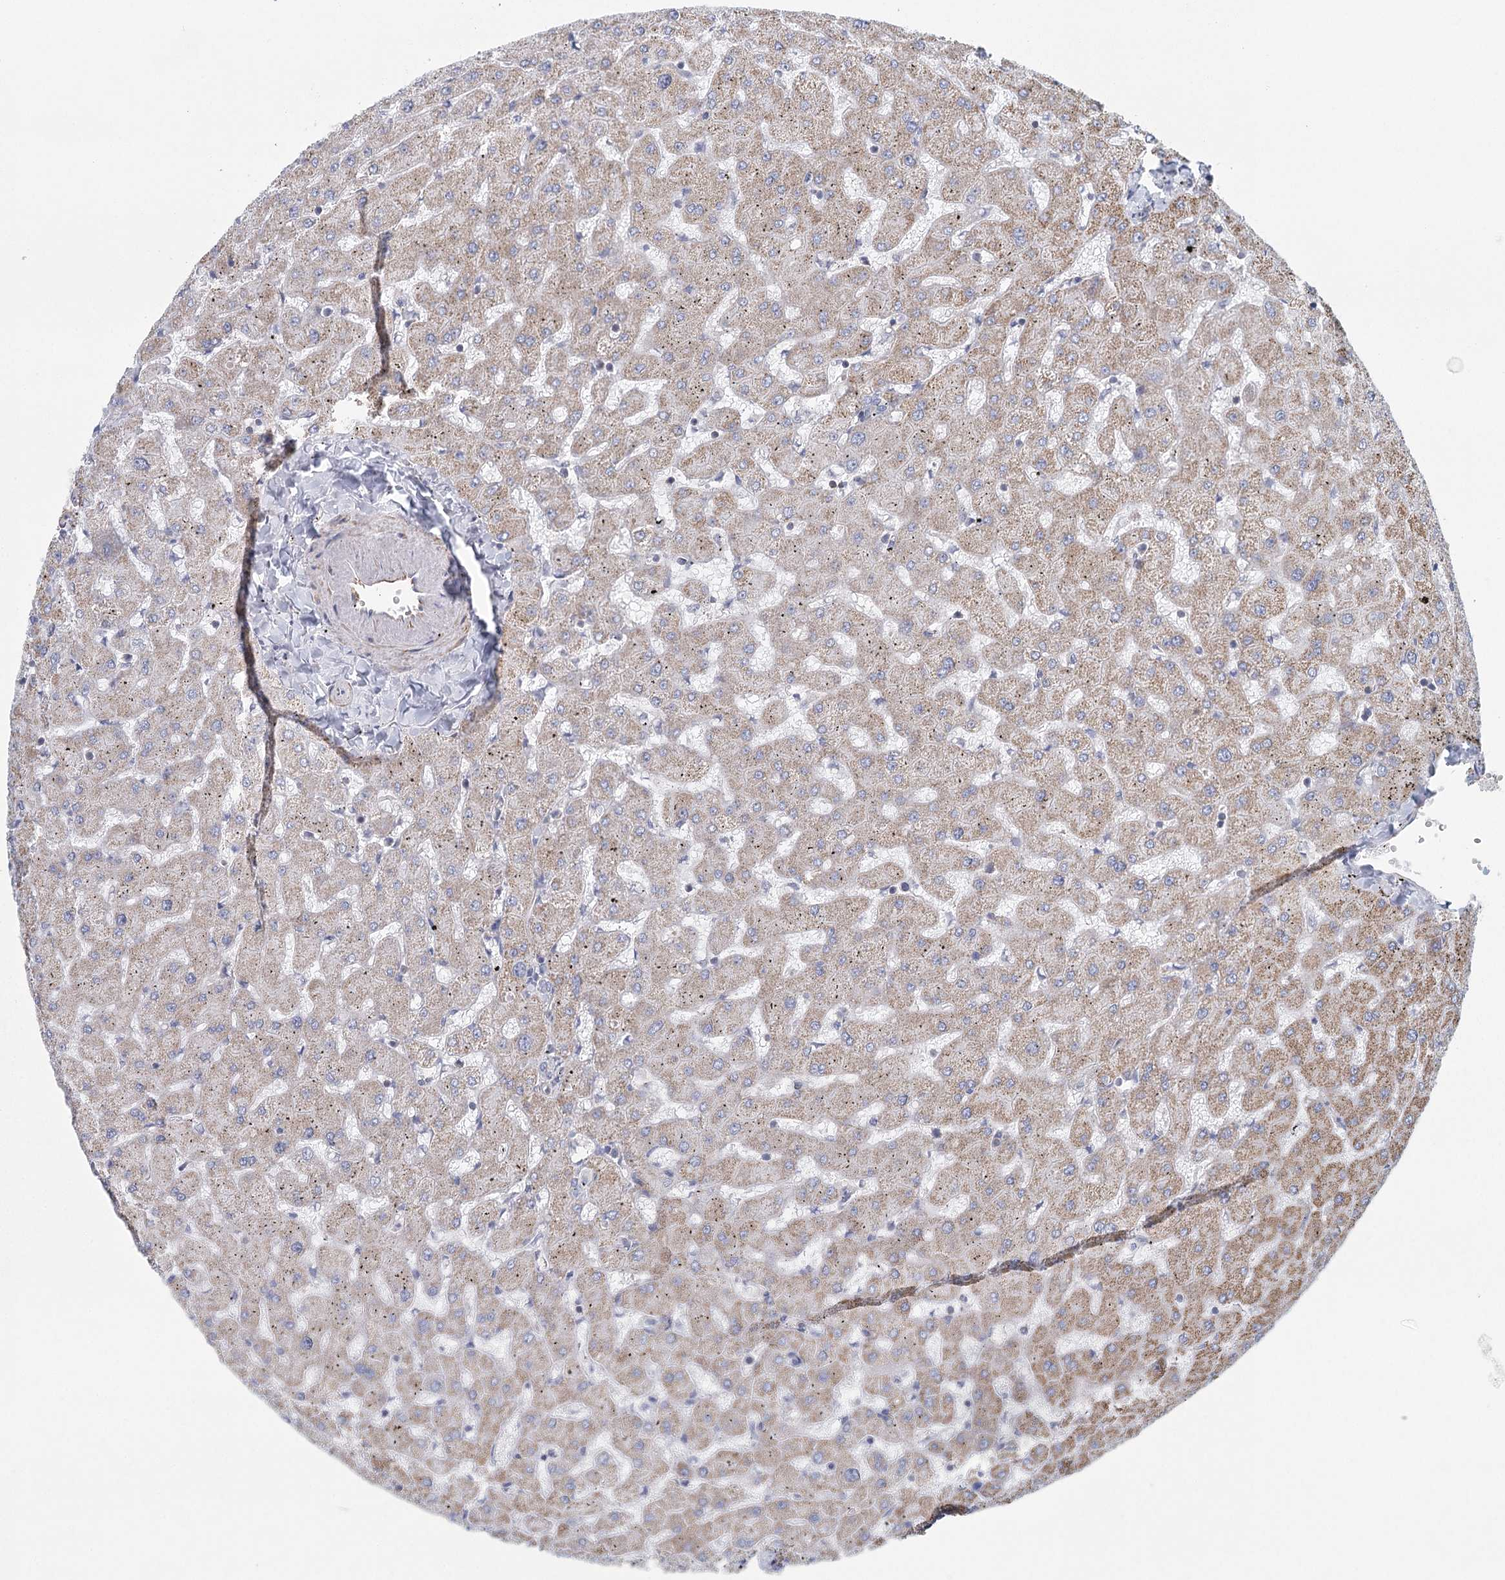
{"staining": {"intensity": "negative", "quantity": "none", "location": "none"}, "tissue": "liver", "cell_type": "Cholangiocytes", "image_type": "normal", "snomed": [{"axis": "morphology", "description": "Normal tissue, NOS"}, {"axis": "topography", "description": "Liver"}], "caption": "A high-resolution micrograph shows IHC staining of normal liver, which reveals no significant positivity in cholangiocytes. Nuclei are stained in blue.", "gene": "IFT46", "patient": {"sex": "female", "age": 63}}